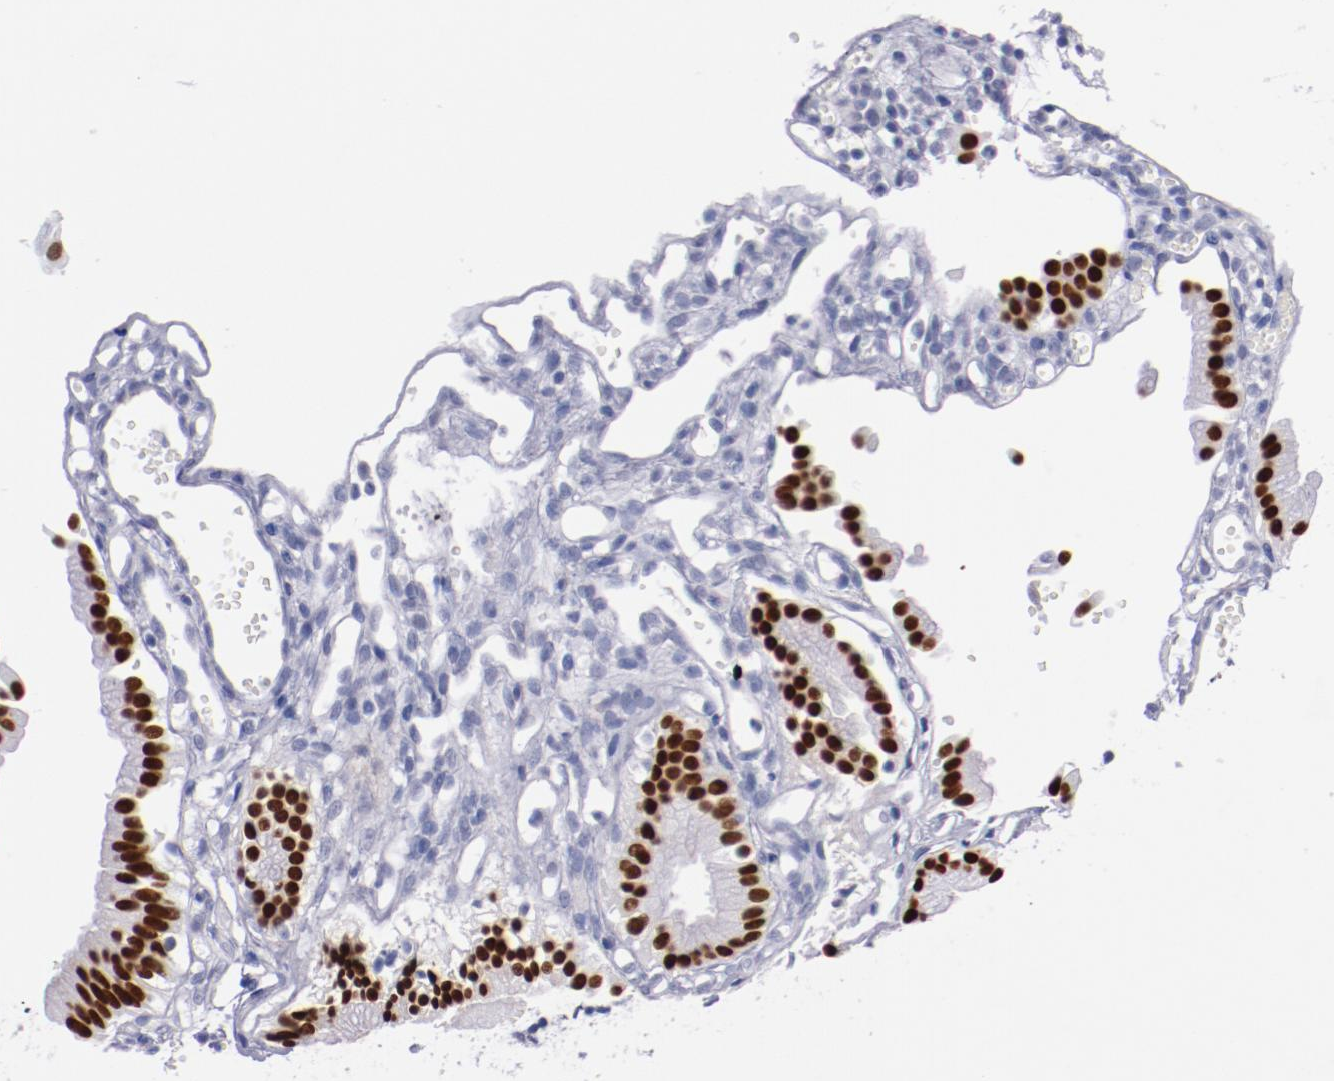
{"staining": {"intensity": "strong", "quantity": ">75%", "location": "nuclear"}, "tissue": "gallbladder", "cell_type": "Glandular cells", "image_type": "normal", "snomed": [{"axis": "morphology", "description": "Normal tissue, NOS"}, {"axis": "topography", "description": "Gallbladder"}], "caption": "Protein expression analysis of benign human gallbladder reveals strong nuclear staining in approximately >75% of glandular cells. (Stains: DAB (3,3'-diaminobenzidine) in brown, nuclei in blue, Microscopy: brightfield microscopy at high magnification).", "gene": "HNF1B", "patient": {"sex": "male", "age": 65}}